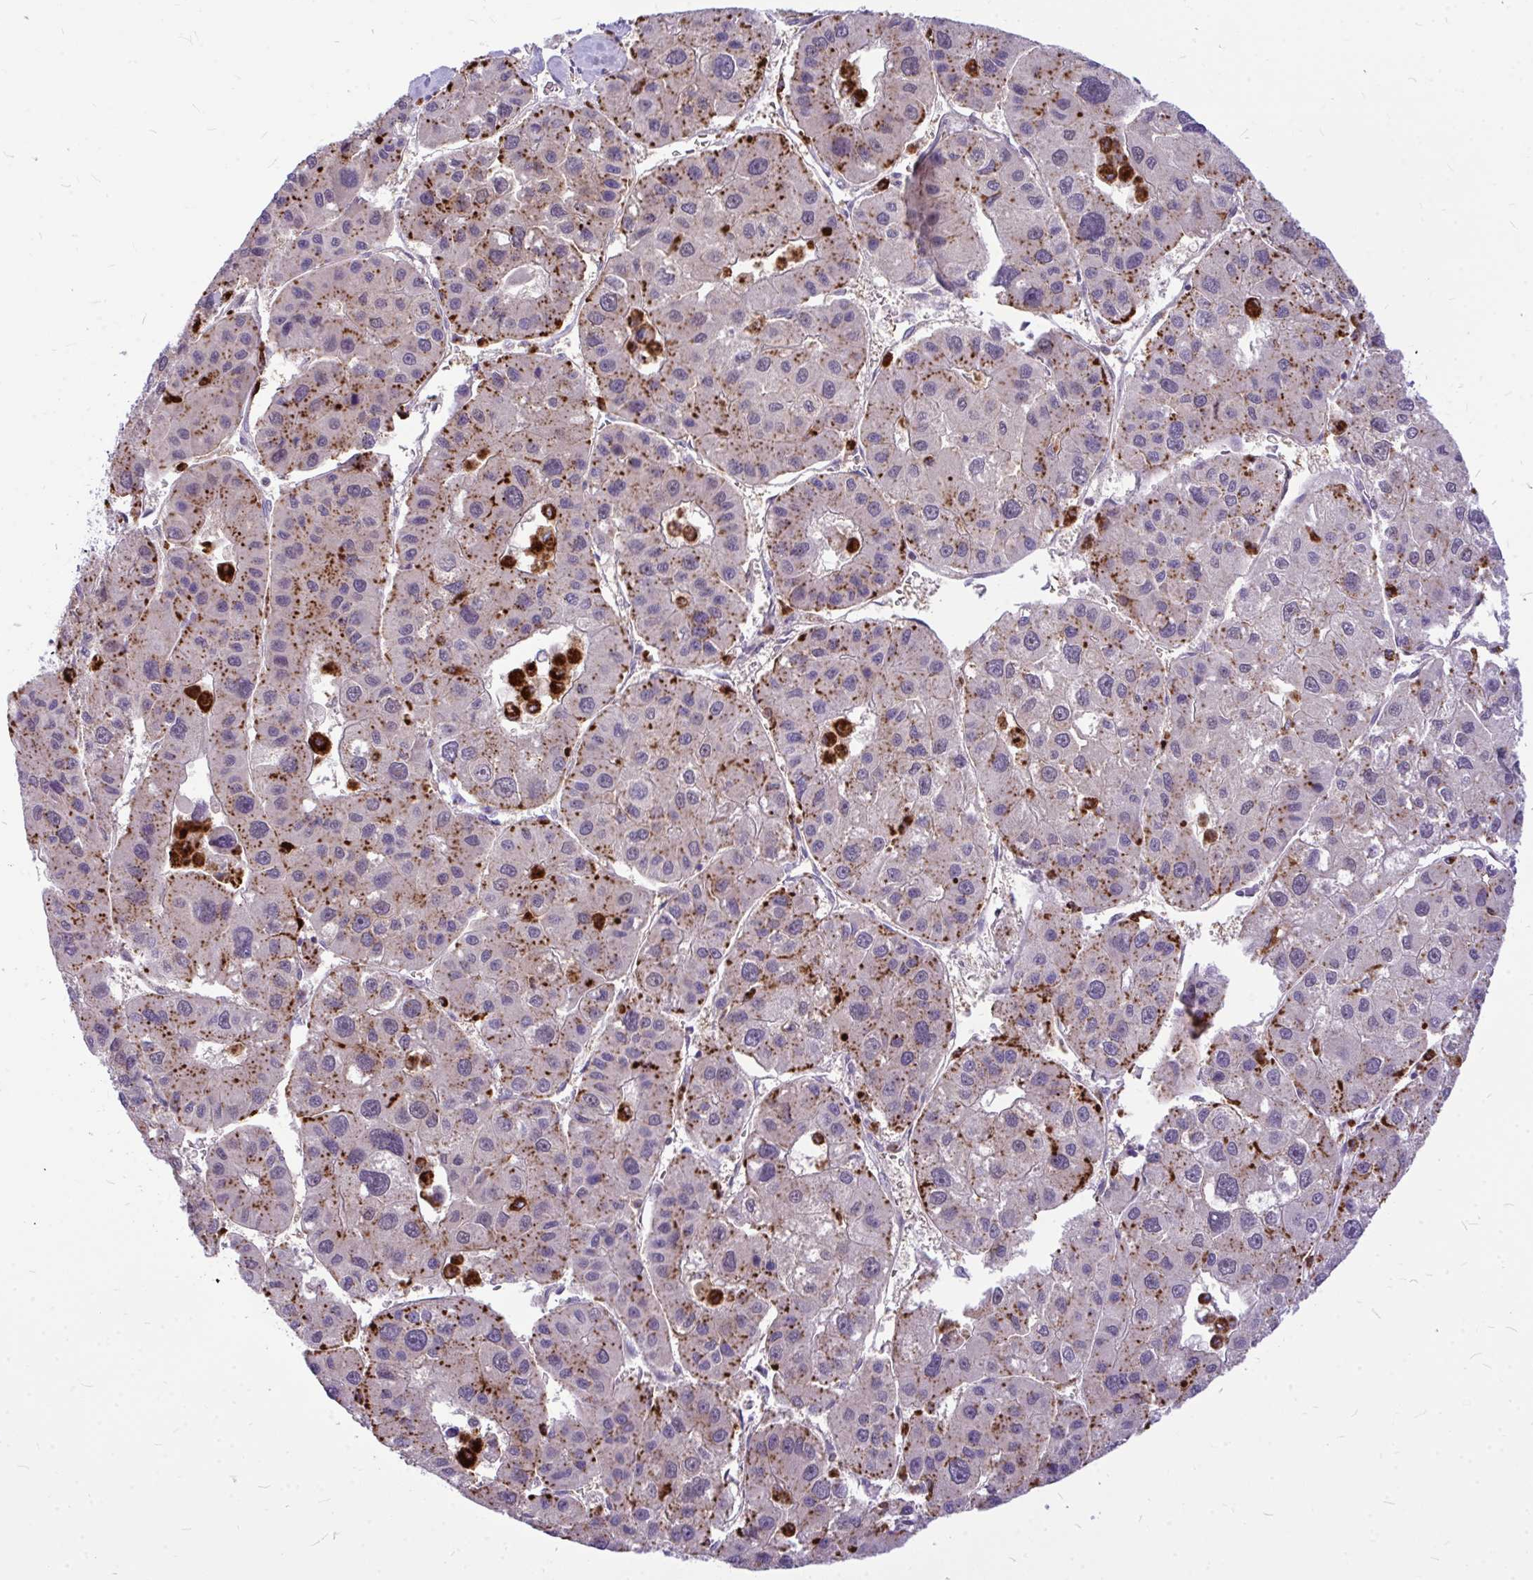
{"staining": {"intensity": "strong", "quantity": "<25%", "location": "cytoplasmic/membranous"}, "tissue": "liver cancer", "cell_type": "Tumor cells", "image_type": "cancer", "snomed": [{"axis": "morphology", "description": "Carcinoma, Hepatocellular, NOS"}, {"axis": "topography", "description": "Liver"}], "caption": "A medium amount of strong cytoplasmic/membranous positivity is identified in about <25% of tumor cells in liver hepatocellular carcinoma tissue.", "gene": "ZSCAN25", "patient": {"sex": "male", "age": 73}}